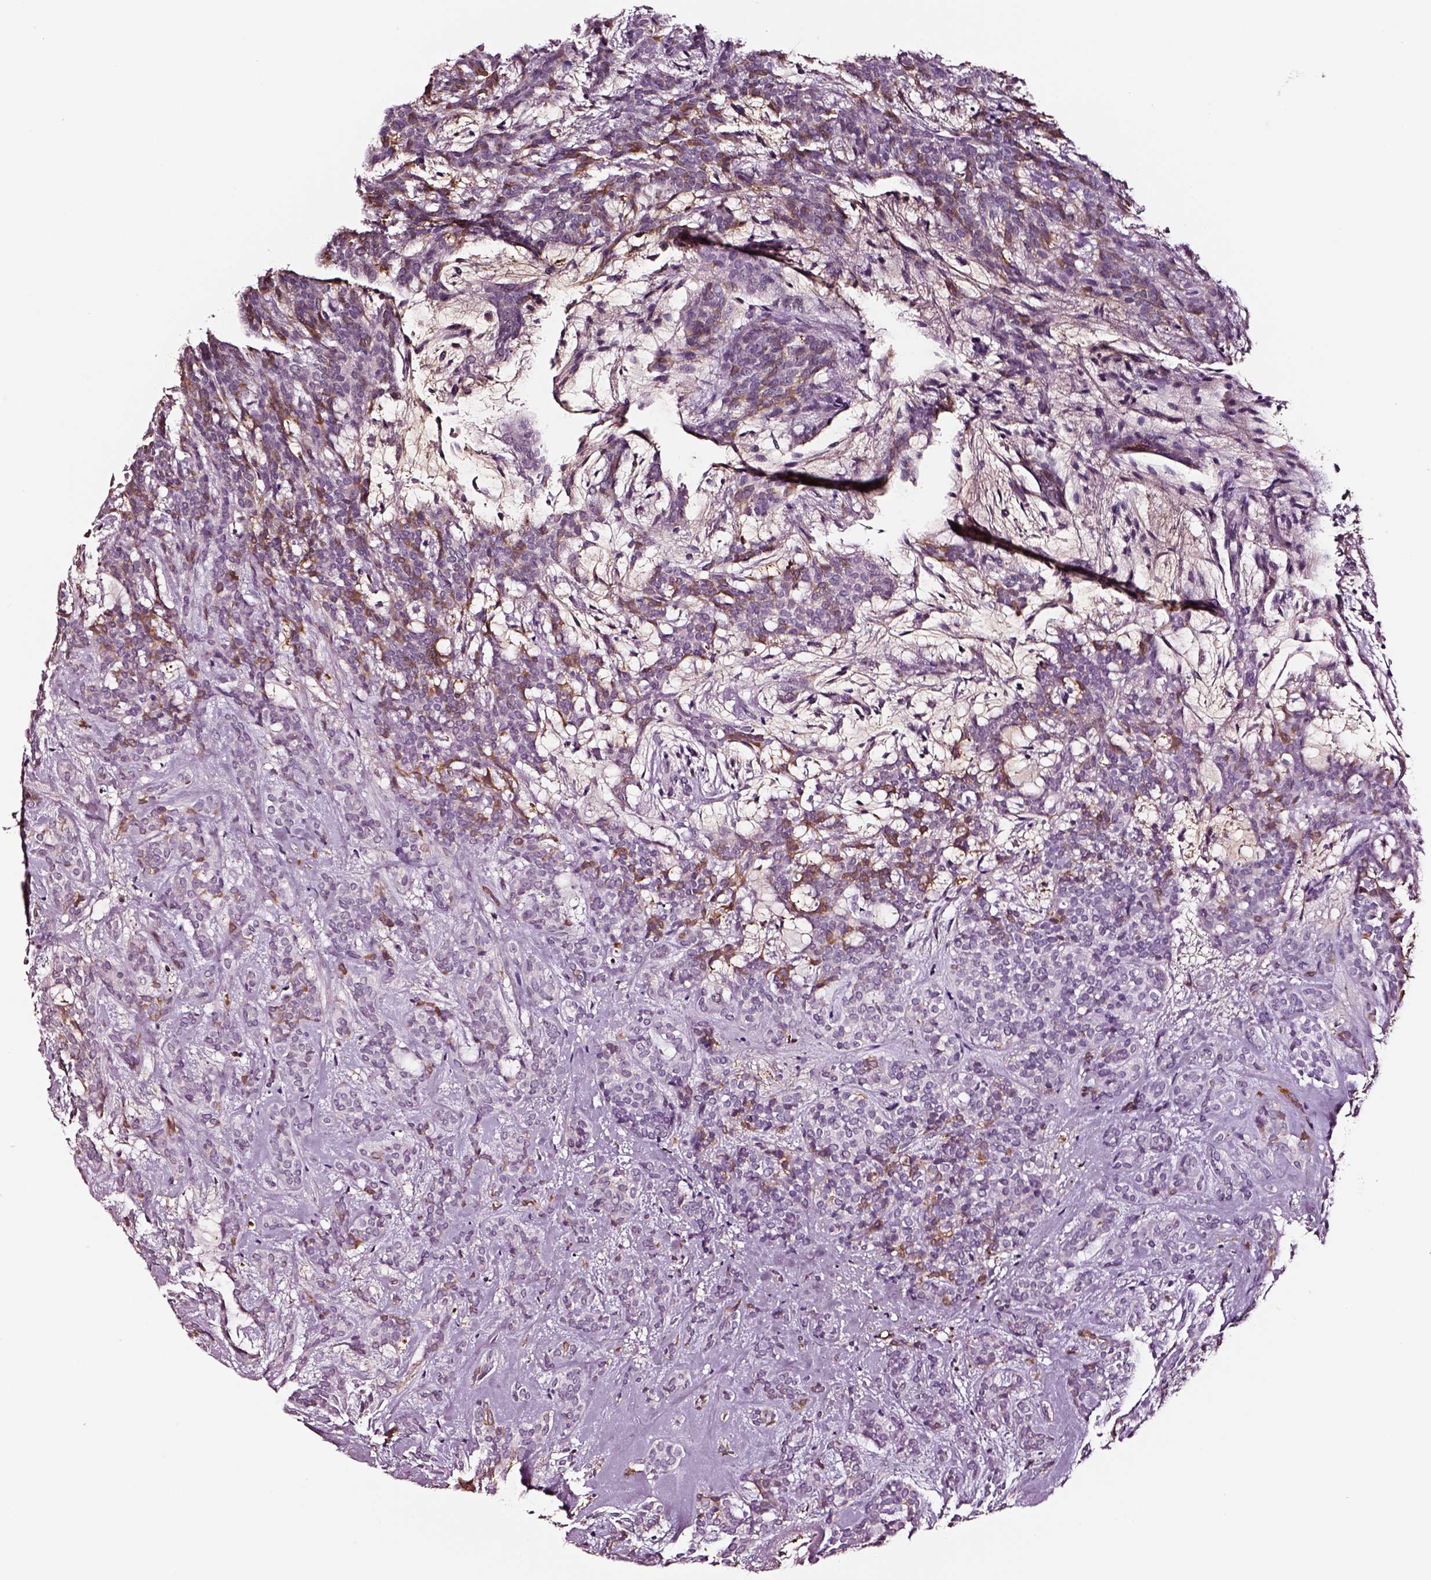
{"staining": {"intensity": "negative", "quantity": "none", "location": "none"}, "tissue": "head and neck cancer", "cell_type": "Tumor cells", "image_type": "cancer", "snomed": [{"axis": "morphology", "description": "Adenocarcinoma, NOS"}, {"axis": "topography", "description": "Head-Neck"}], "caption": "DAB (3,3'-diaminobenzidine) immunohistochemical staining of head and neck cancer shows no significant positivity in tumor cells.", "gene": "TF", "patient": {"sex": "female", "age": 57}}